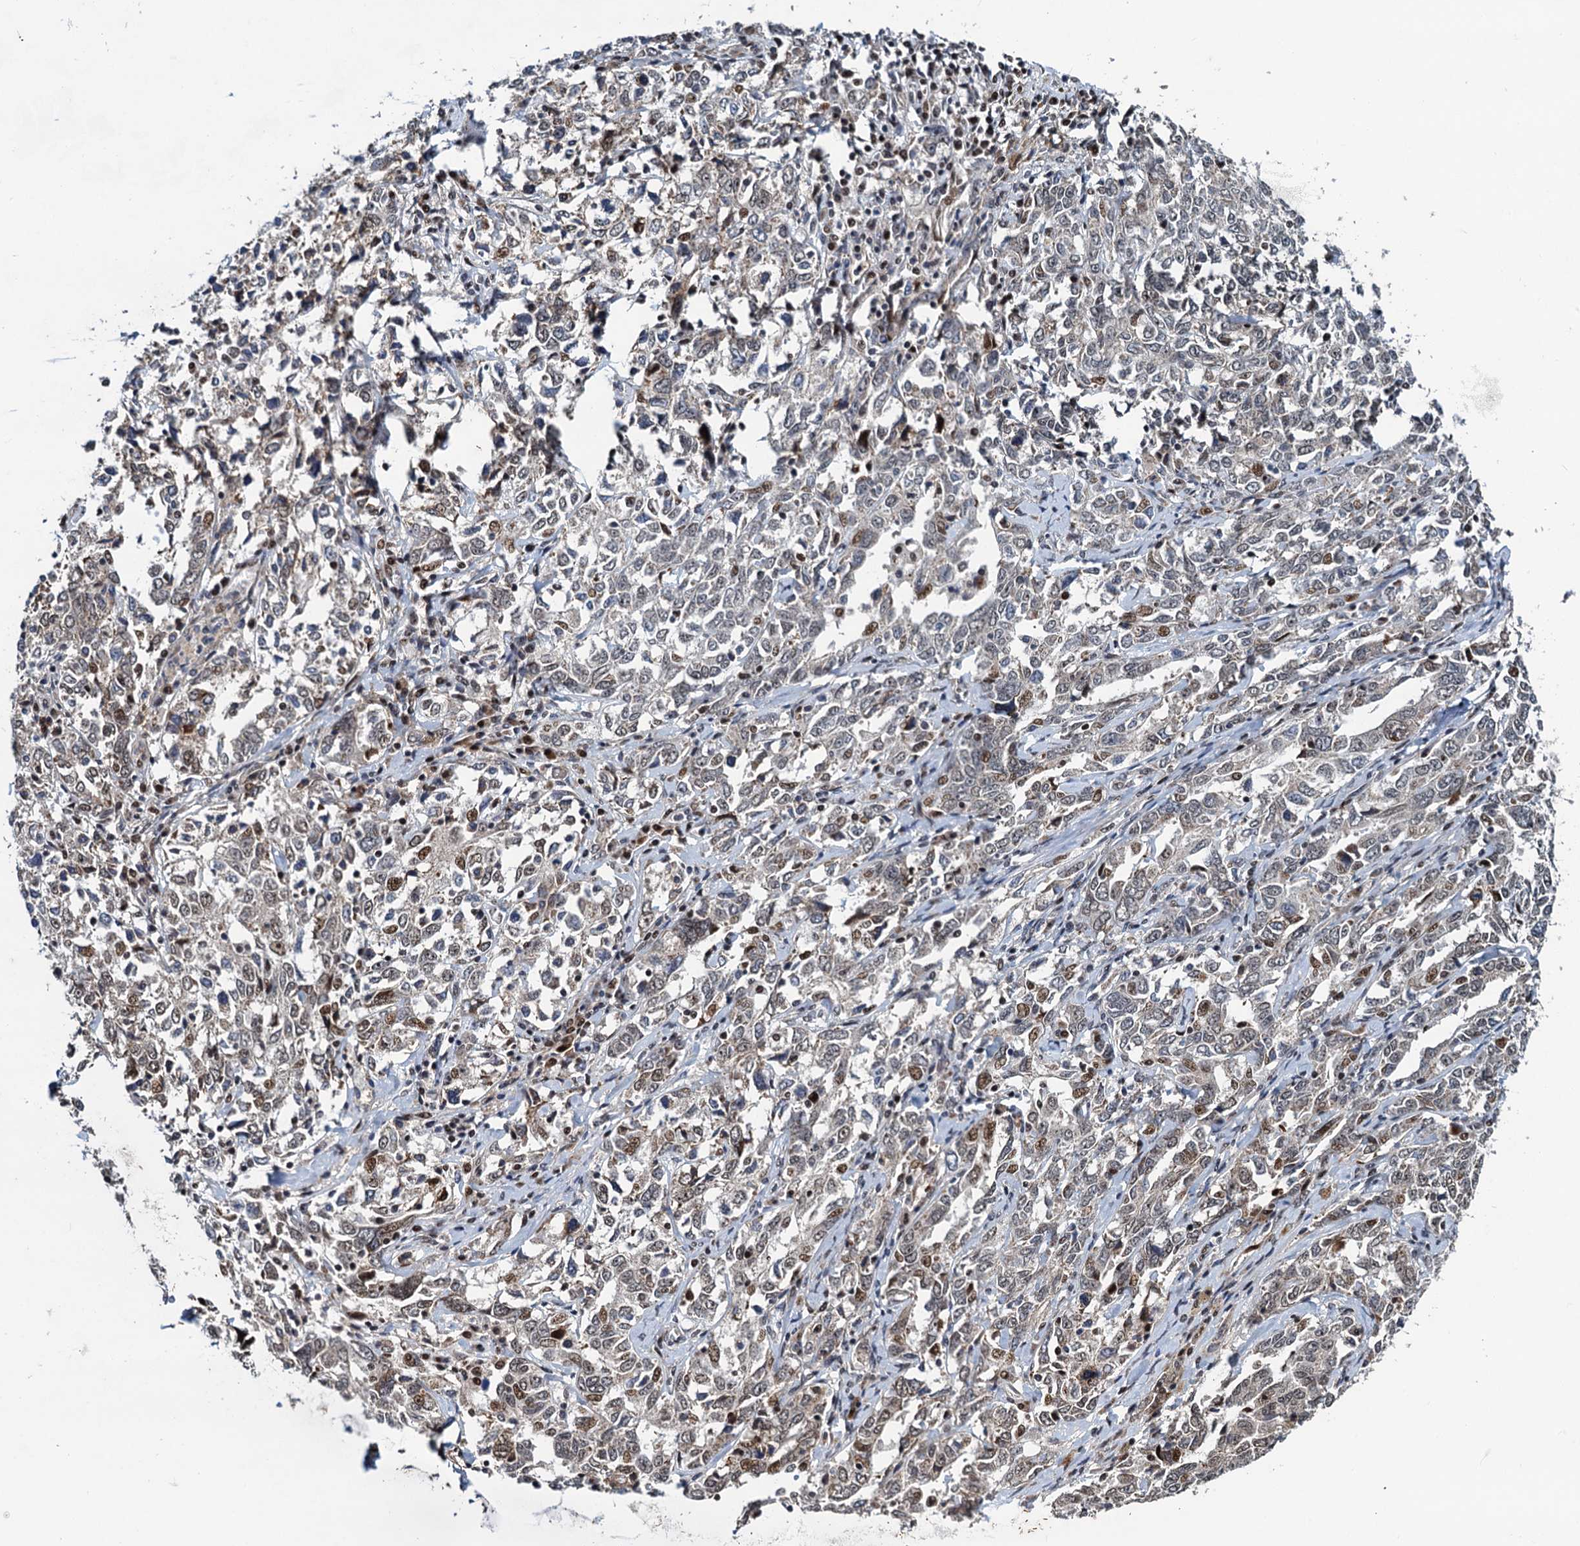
{"staining": {"intensity": "moderate", "quantity": "<25%", "location": "nuclear"}, "tissue": "ovarian cancer", "cell_type": "Tumor cells", "image_type": "cancer", "snomed": [{"axis": "morphology", "description": "Carcinoma, endometroid"}, {"axis": "topography", "description": "Ovary"}], "caption": "About <25% of tumor cells in ovarian cancer (endometroid carcinoma) display moderate nuclear protein positivity as visualized by brown immunohistochemical staining.", "gene": "ATOSA", "patient": {"sex": "female", "age": 62}}